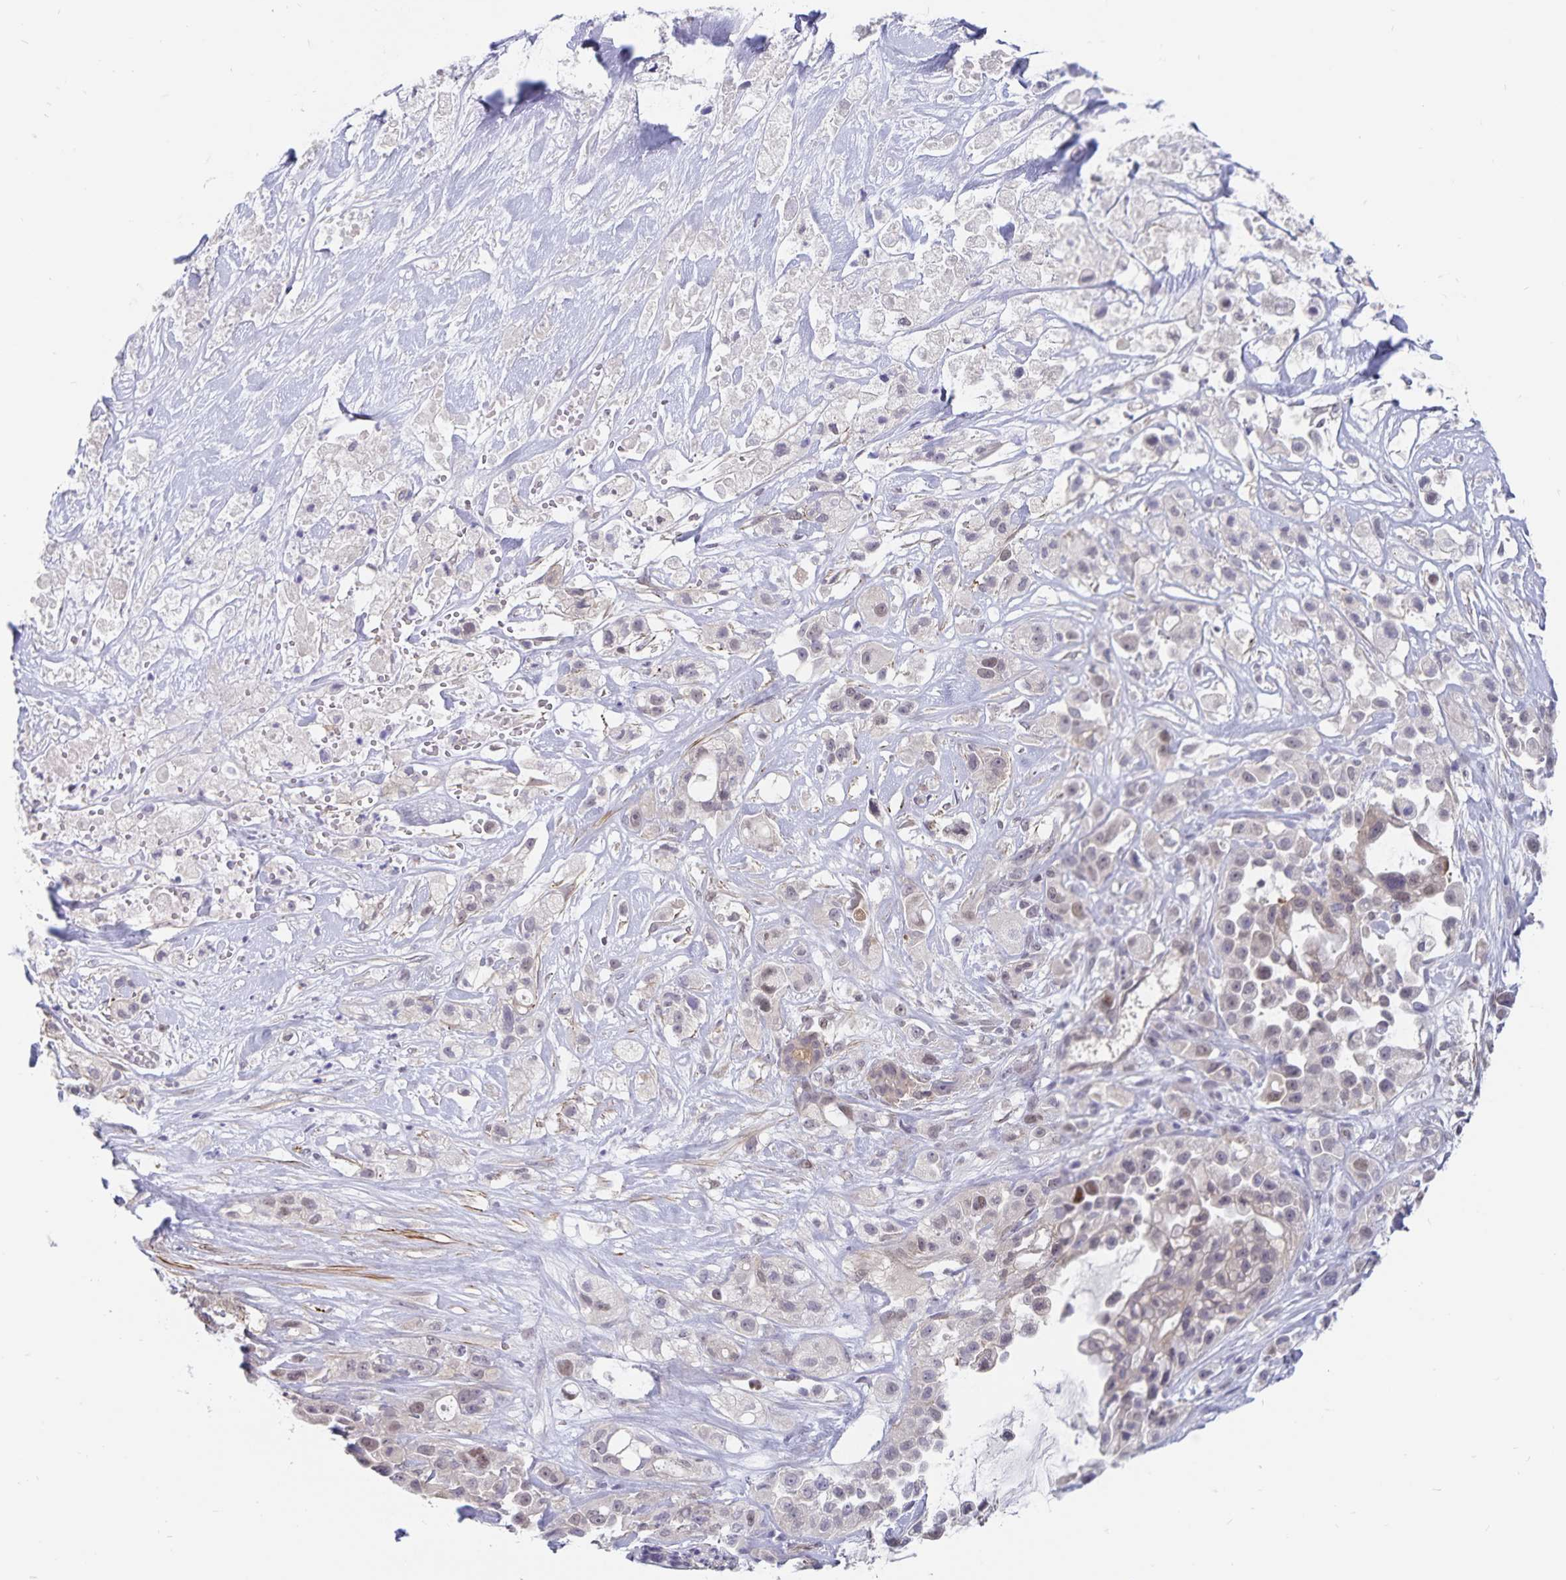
{"staining": {"intensity": "weak", "quantity": "<25%", "location": "nuclear"}, "tissue": "pancreatic cancer", "cell_type": "Tumor cells", "image_type": "cancer", "snomed": [{"axis": "morphology", "description": "Adenocarcinoma, NOS"}, {"axis": "topography", "description": "Pancreas"}], "caption": "The immunohistochemistry (IHC) histopathology image has no significant positivity in tumor cells of pancreatic adenocarcinoma tissue. (Stains: DAB immunohistochemistry (IHC) with hematoxylin counter stain, Microscopy: brightfield microscopy at high magnification).", "gene": "BAG6", "patient": {"sex": "male", "age": 44}}